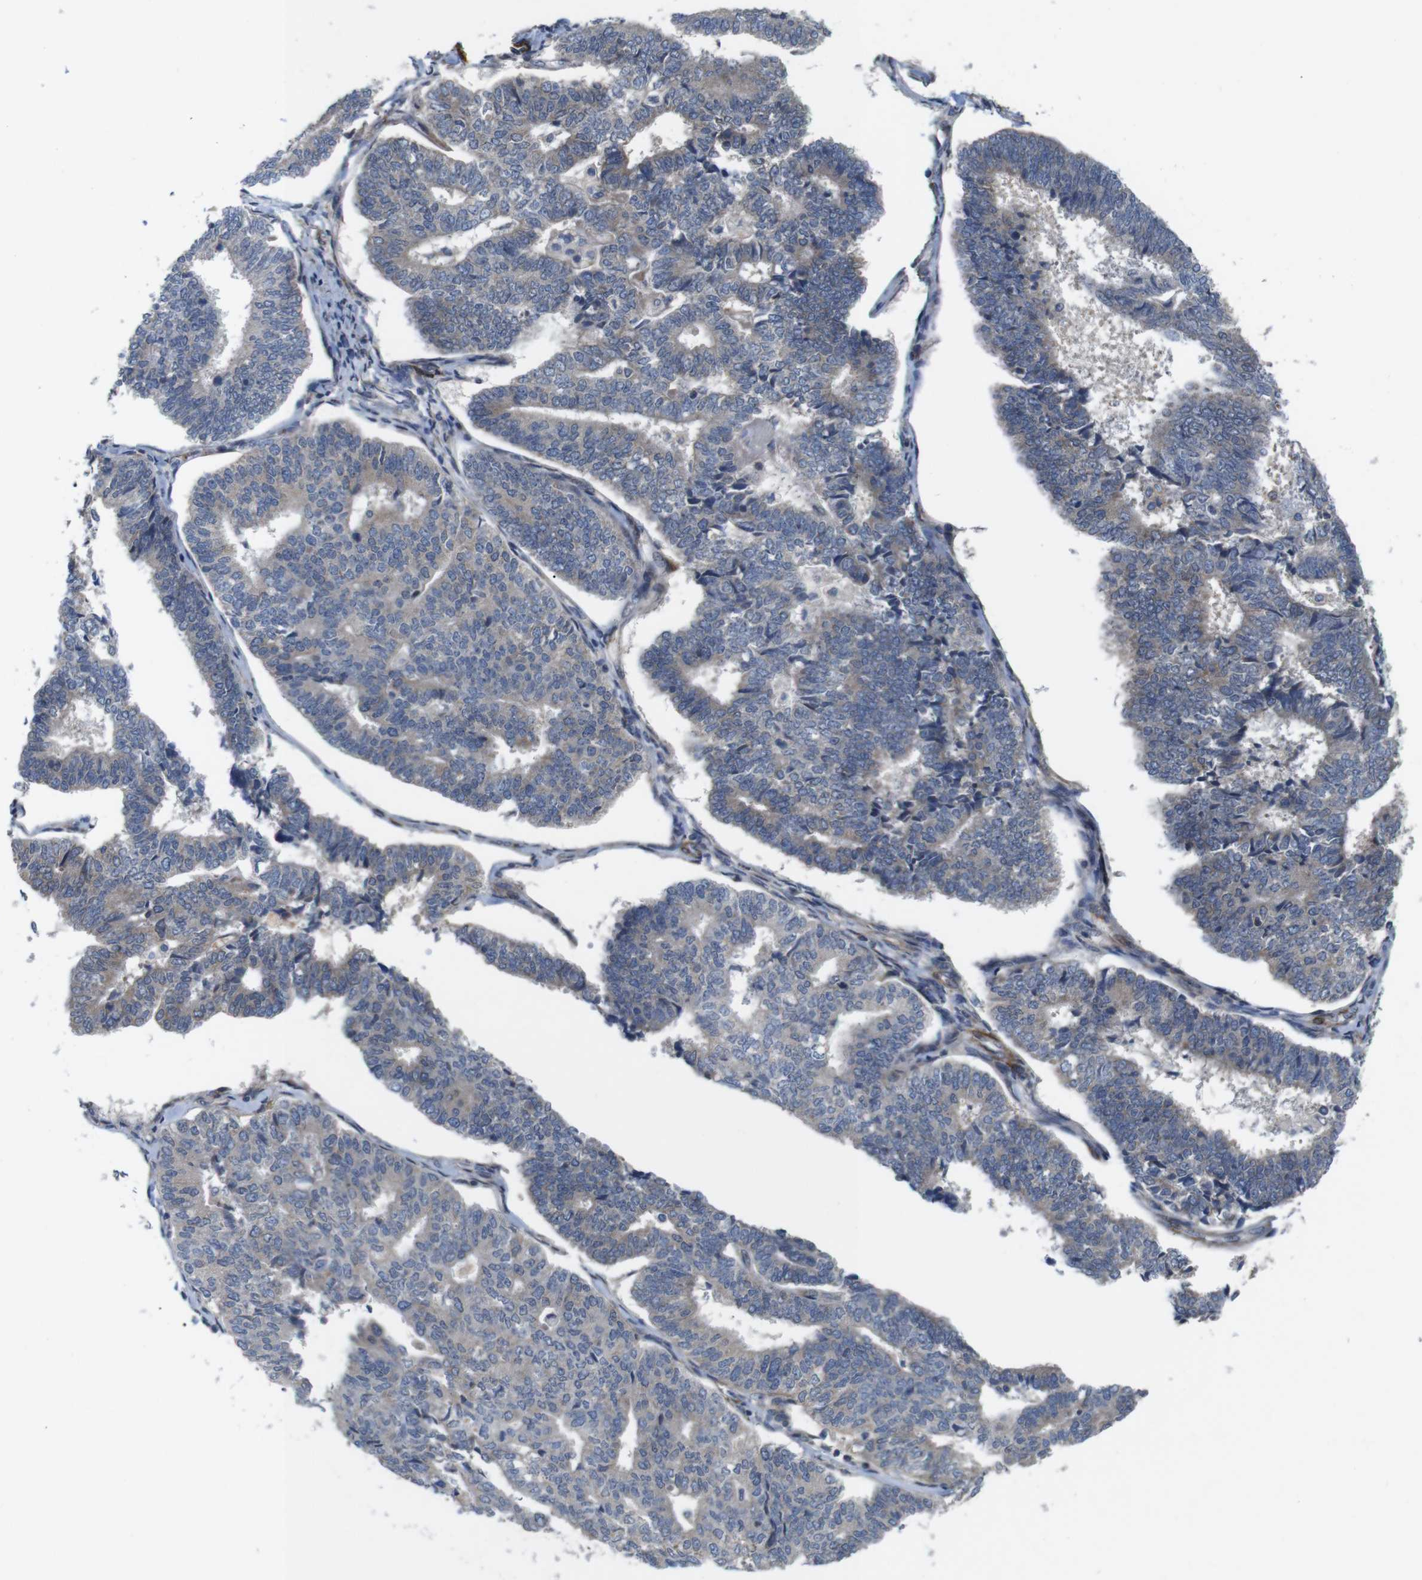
{"staining": {"intensity": "negative", "quantity": "none", "location": "none"}, "tissue": "endometrial cancer", "cell_type": "Tumor cells", "image_type": "cancer", "snomed": [{"axis": "morphology", "description": "Adenocarcinoma, NOS"}, {"axis": "topography", "description": "Endometrium"}], "caption": "Immunohistochemical staining of endometrial adenocarcinoma shows no significant expression in tumor cells.", "gene": "GGT7", "patient": {"sex": "female", "age": 70}}